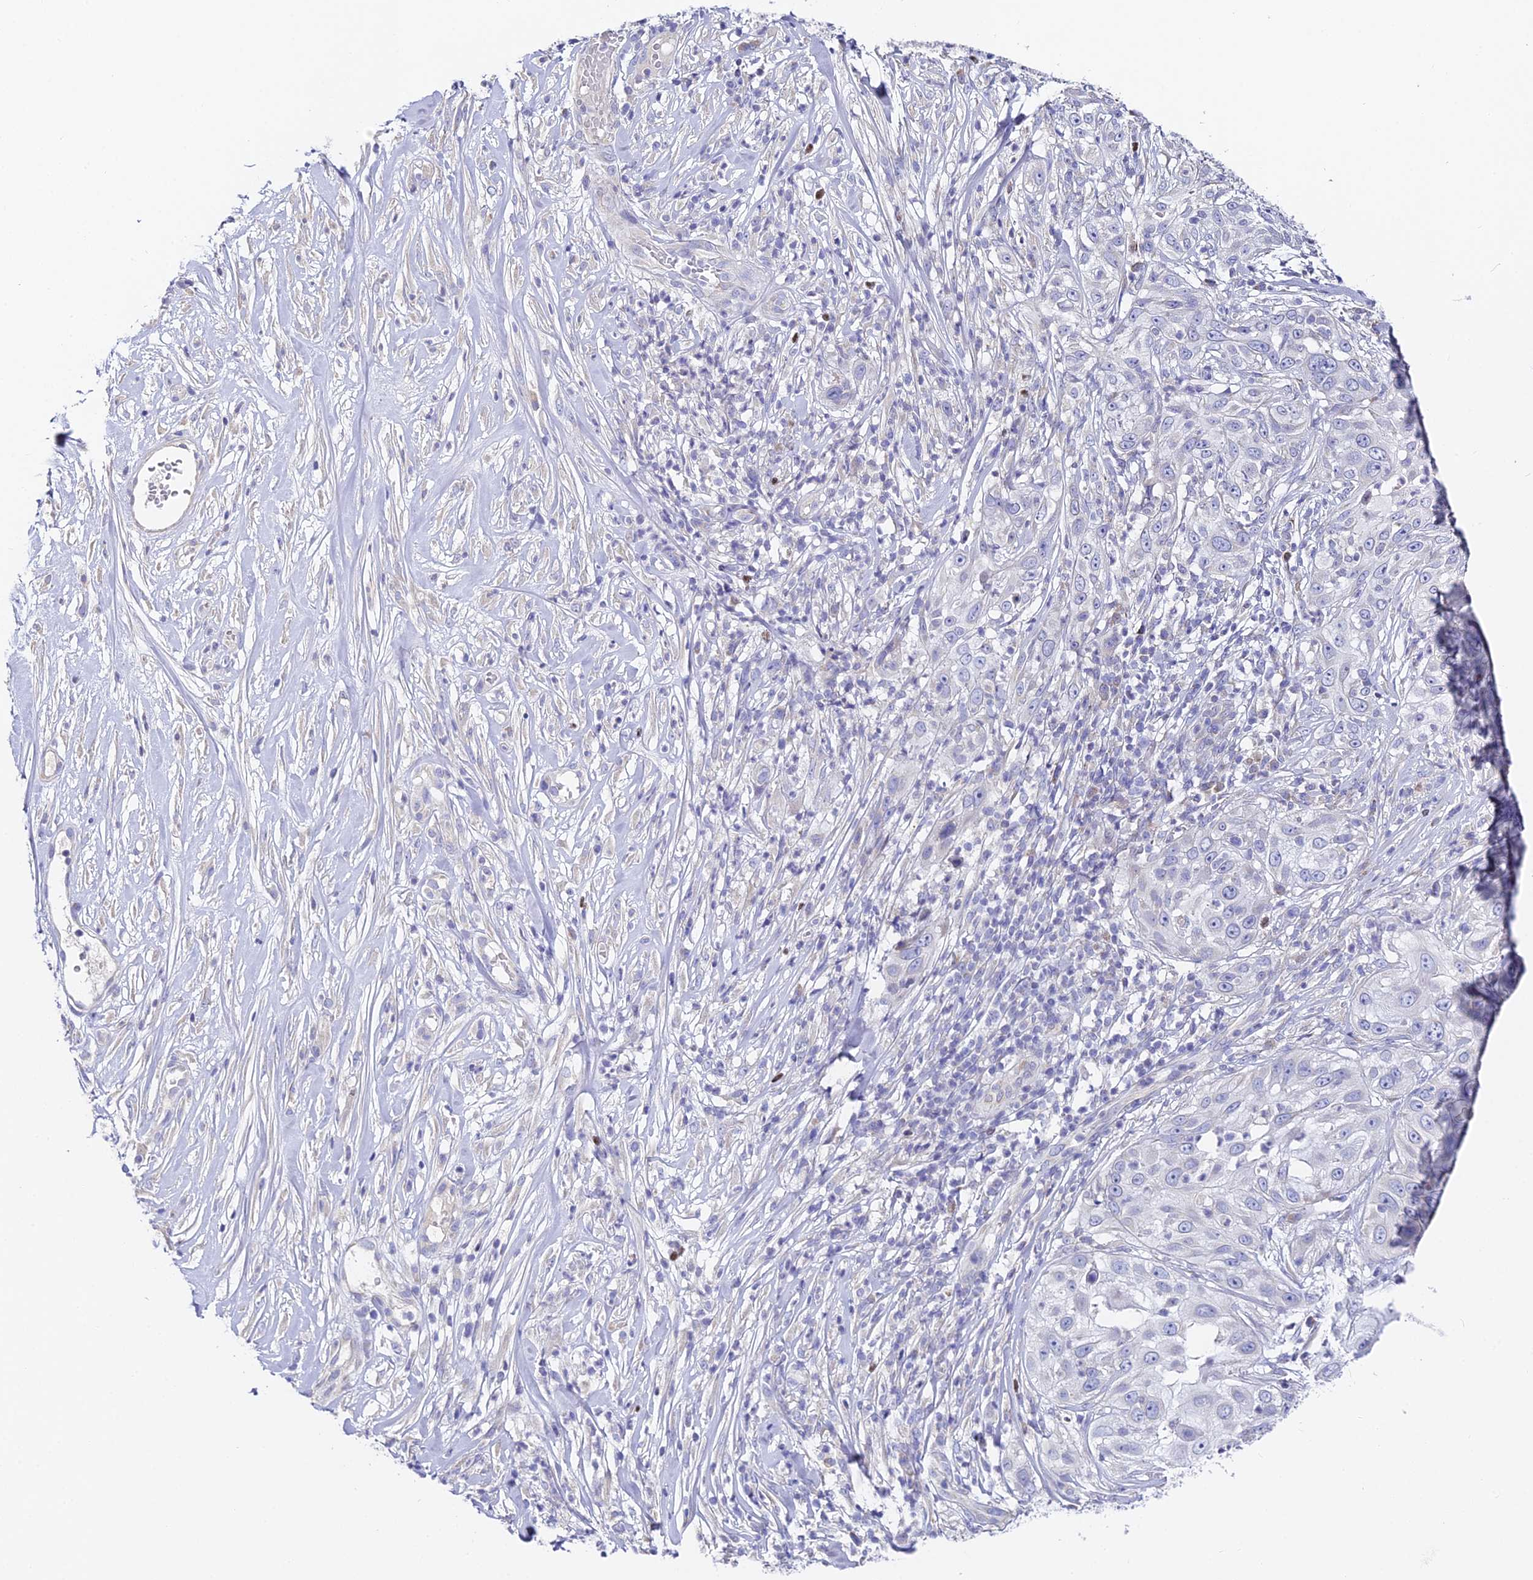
{"staining": {"intensity": "negative", "quantity": "none", "location": "none"}, "tissue": "skin cancer", "cell_type": "Tumor cells", "image_type": "cancer", "snomed": [{"axis": "morphology", "description": "Squamous cell carcinoma, NOS"}, {"axis": "topography", "description": "Skin"}], "caption": "A photomicrograph of skin cancer (squamous cell carcinoma) stained for a protein exhibits no brown staining in tumor cells.", "gene": "SERP1", "patient": {"sex": "female", "age": 44}}